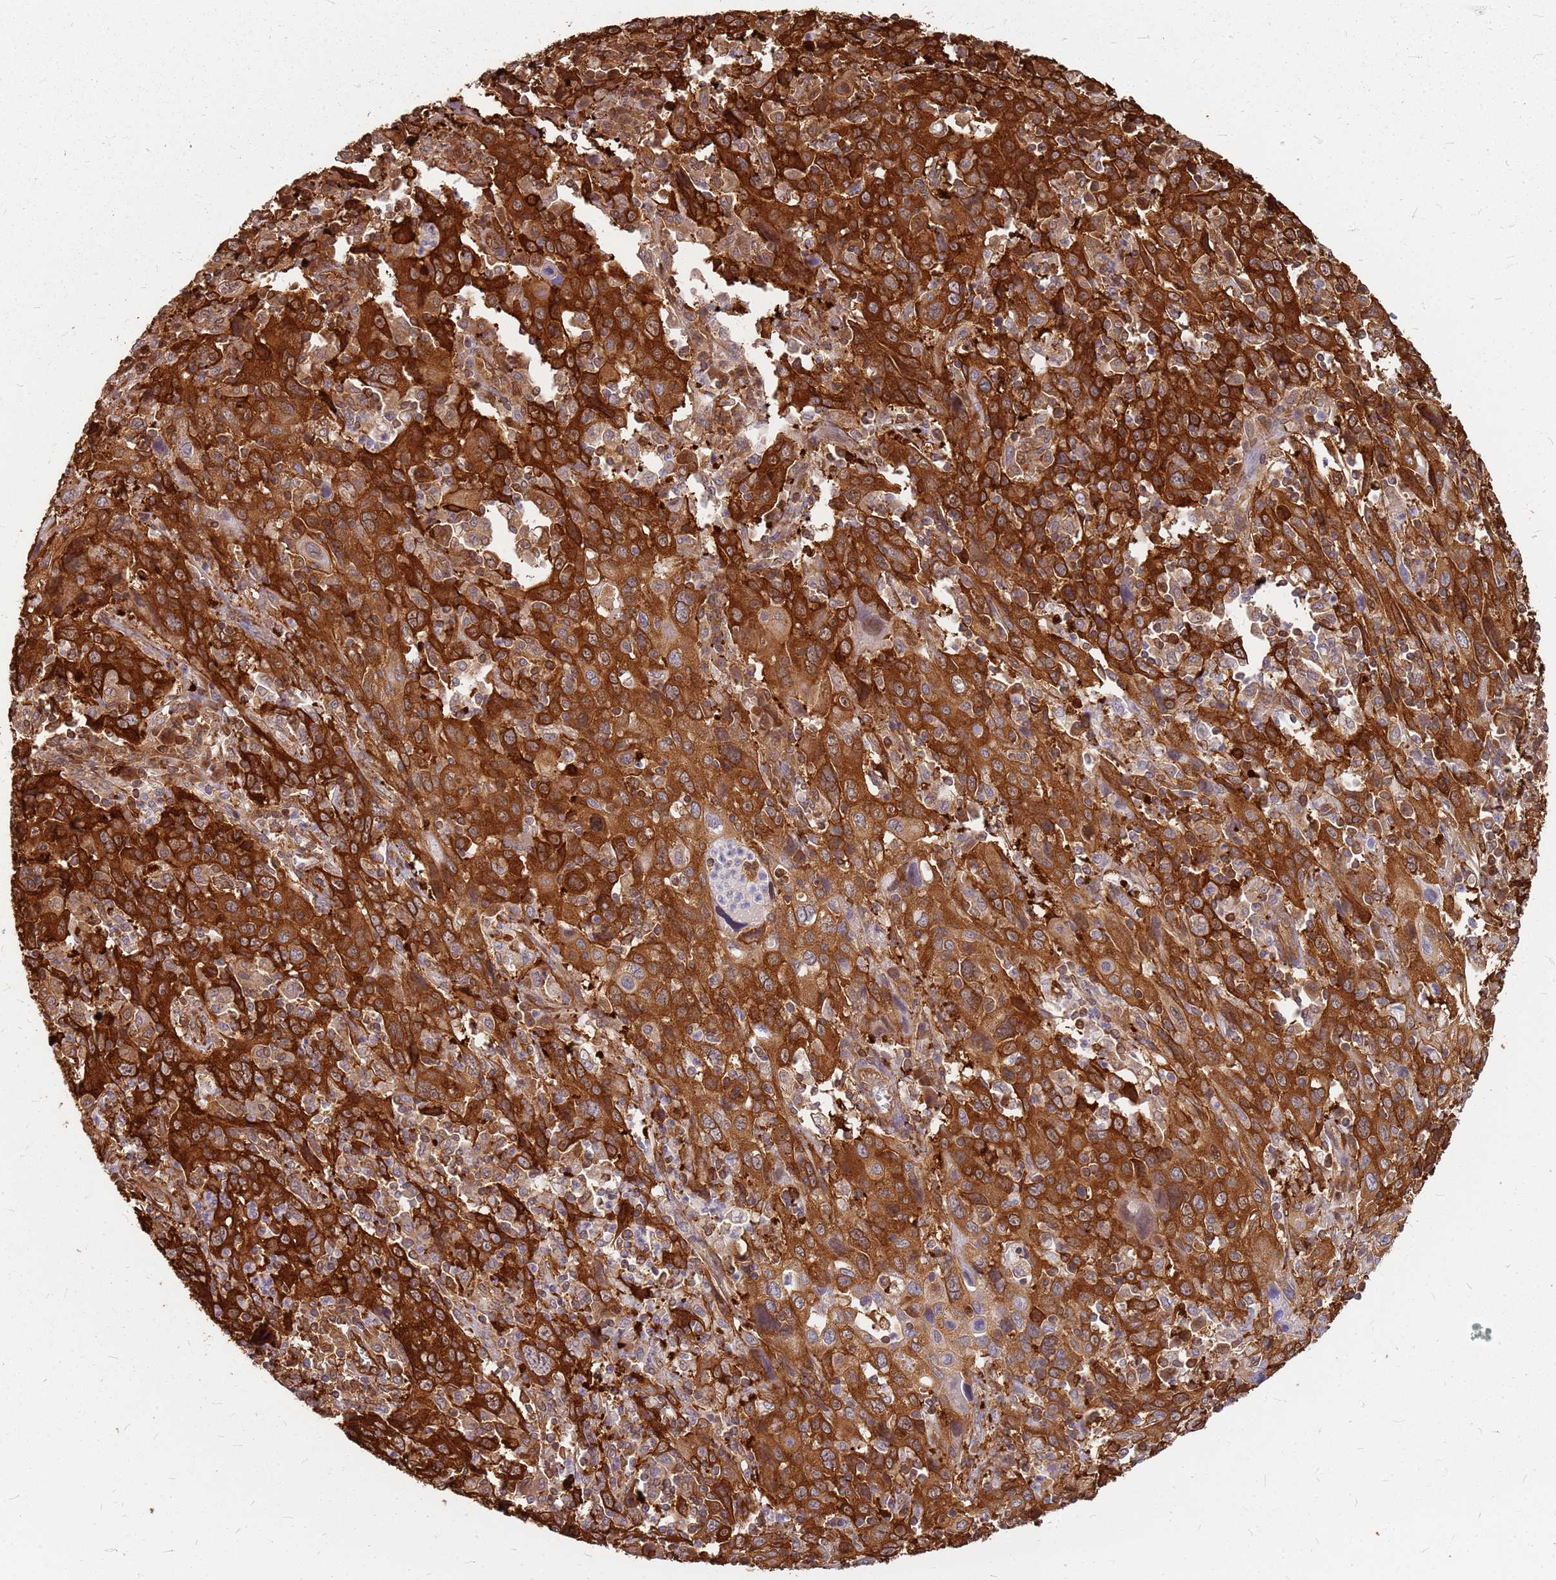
{"staining": {"intensity": "strong", "quantity": ">75%", "location": "cytoplasmic/membranous"}, "tissue": "cervical cancer", "cell_type": "Tumor cells", "image_type": "cancer", "snomed": [{"axis": "morphology", "description": "Squamous cell carcinoma, NOS"}, {"axis": "topography", "description": "Cervix"}], "caption": "A brown stain labels strong cytoplasmic/membranous positivity of a protein in human cervical cancer tumor cells.", "gene": "HDX", "patient": {"sex": "female", "age": 46}}